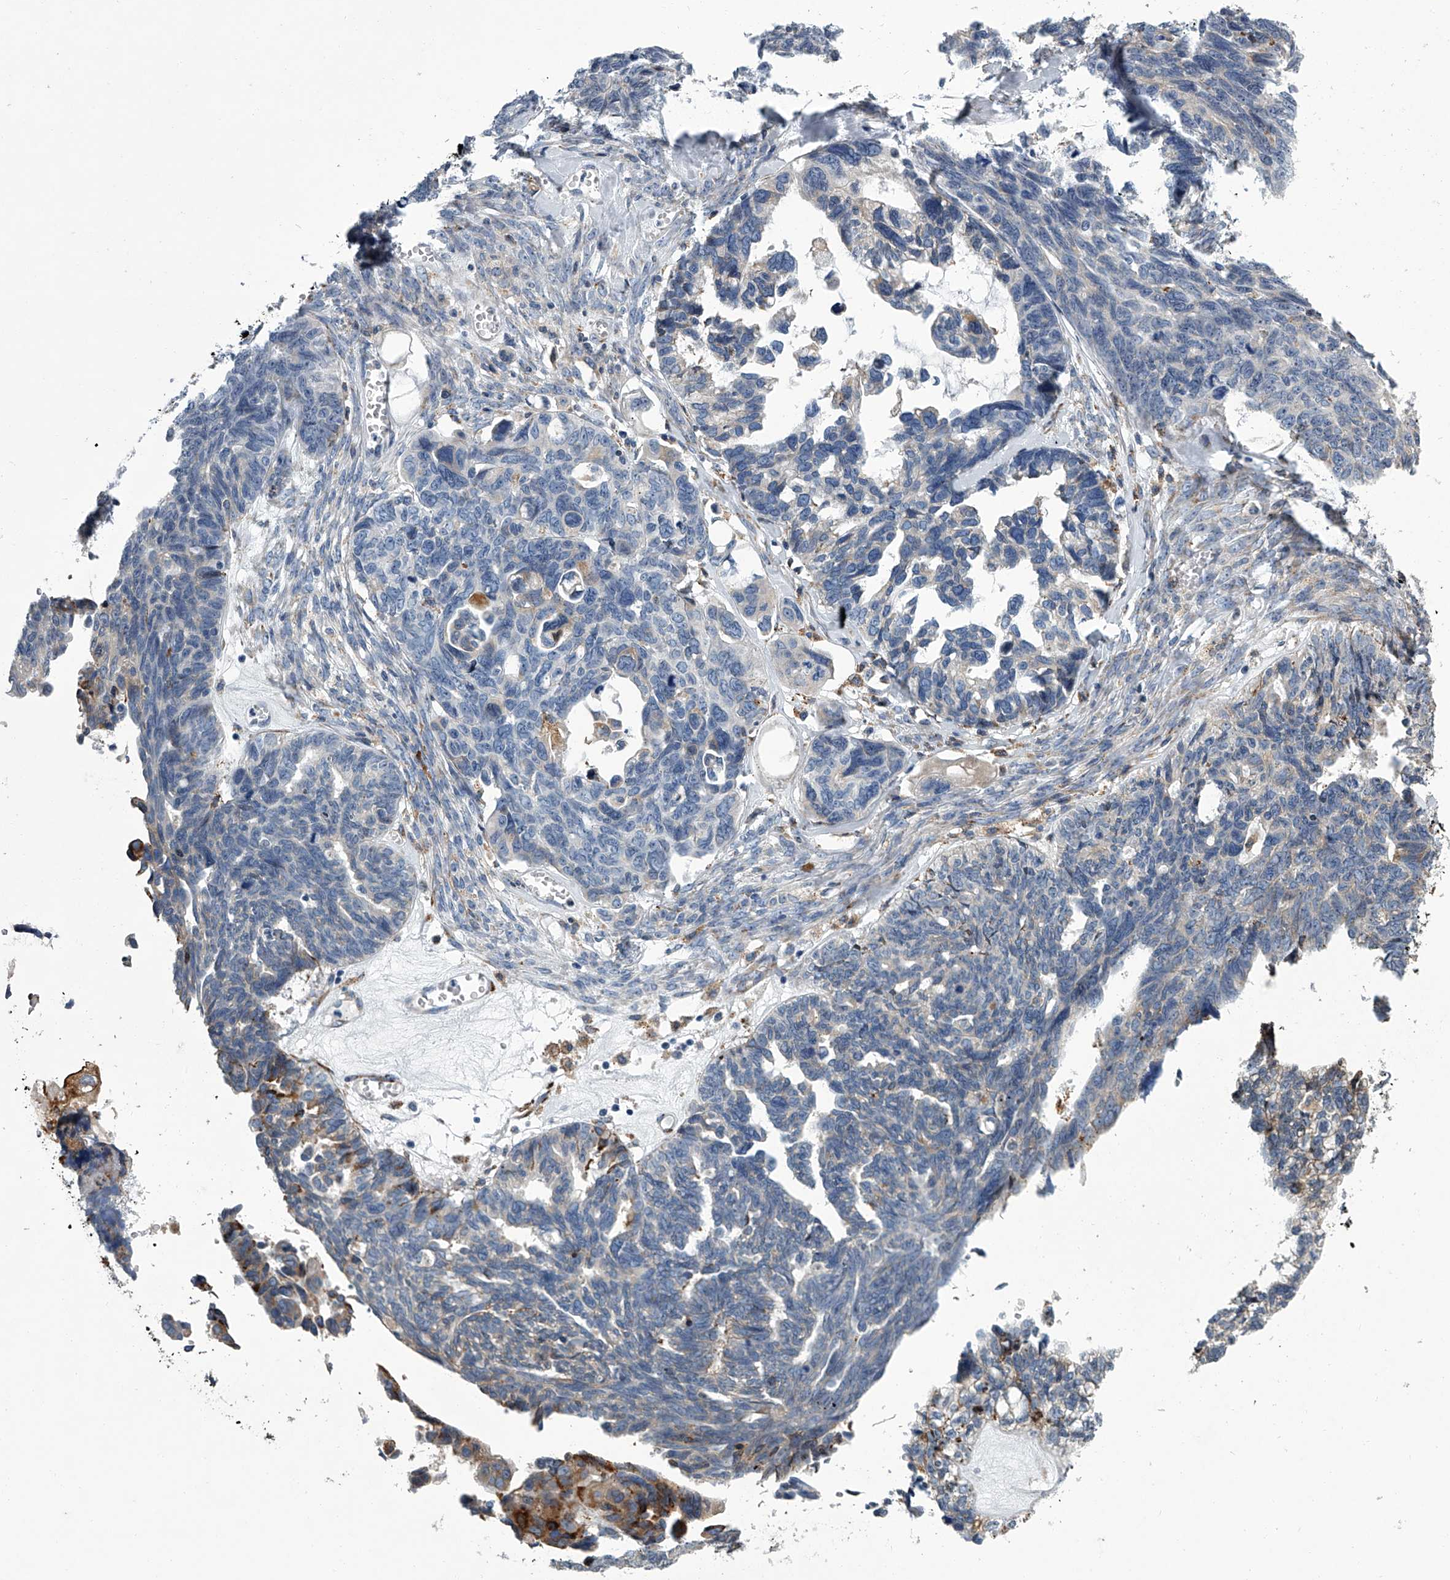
{"staining": {"intensity": "negative", "quantity": "none", "location": "none"}, "tissue": "ovarian cancer", "cell_type": "Tumor cells", "image_type": "cancer", "snomed": [{"axis": "morphology", "description": "Cystadenocarcinoma, serous, NOS"}, {"axis": "topography", "description": "Ovary"}], "caption": "Immunohistochemical staining of ovarian cancer displays no significant staining in tumor cells. (Immunohistochemistry (ihc), brightfield microscopy, high magnification).", "gene": "TMEM63C", "patient": {"sex": "female", "age": 79}}